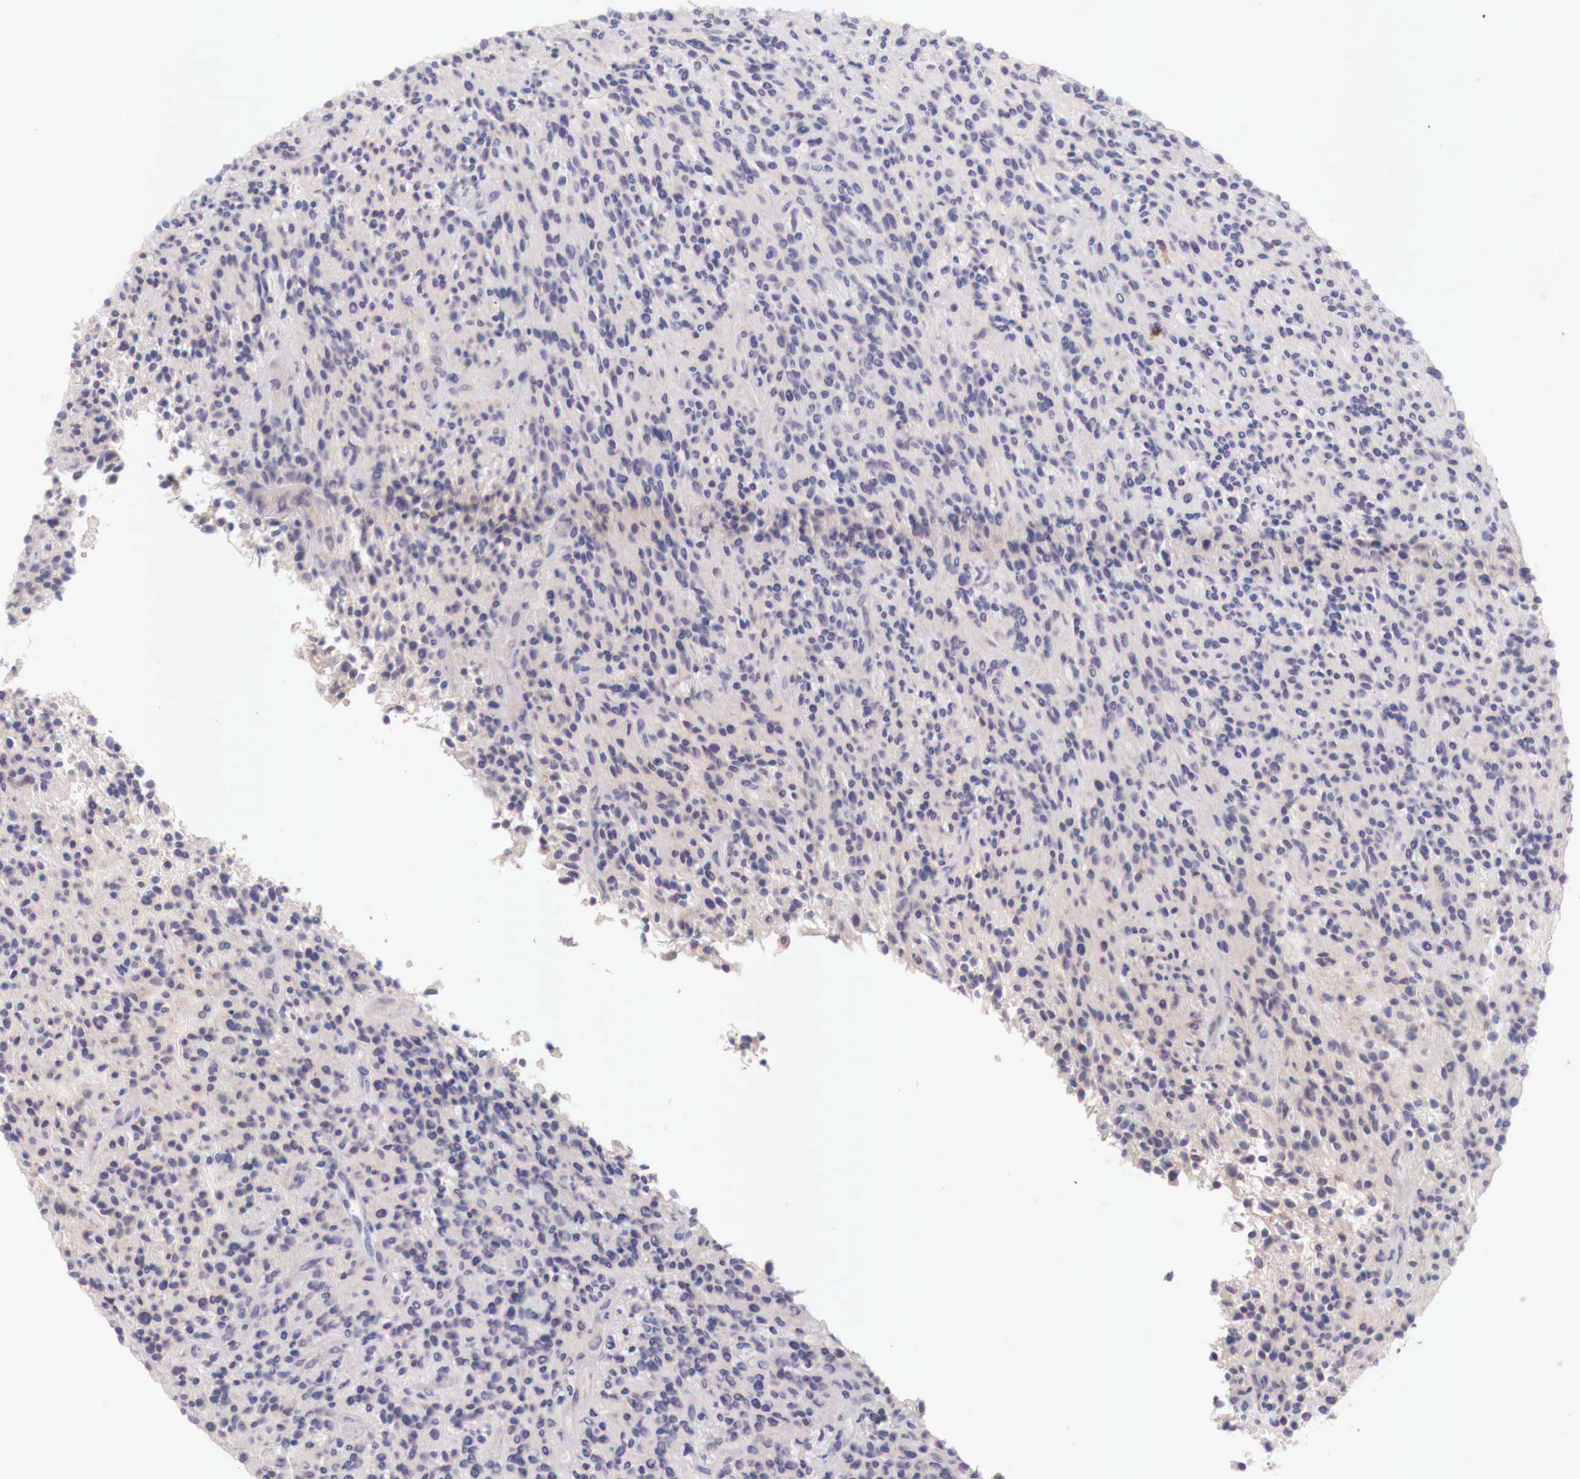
{"staining": {"intensity": "negative", "quantity": "none", "location": "none"}, "tissue": "glioma", "cell_type": "Tumor cells", "image_type": "cancer", "snomed": [{"axis": "morphology", "description": "Glioma, malignant, High grade"}, {"axis": "topography", "description": "Brain"}], "caption": "High power microscopy photomicrograph of an immunohistochemistry photomicrograph of malignant high-grade glioma, revealing no significant staining in tumor cells.", "gene": "XPNPEP2", "patient": {"sex": "female", "age": 13}}